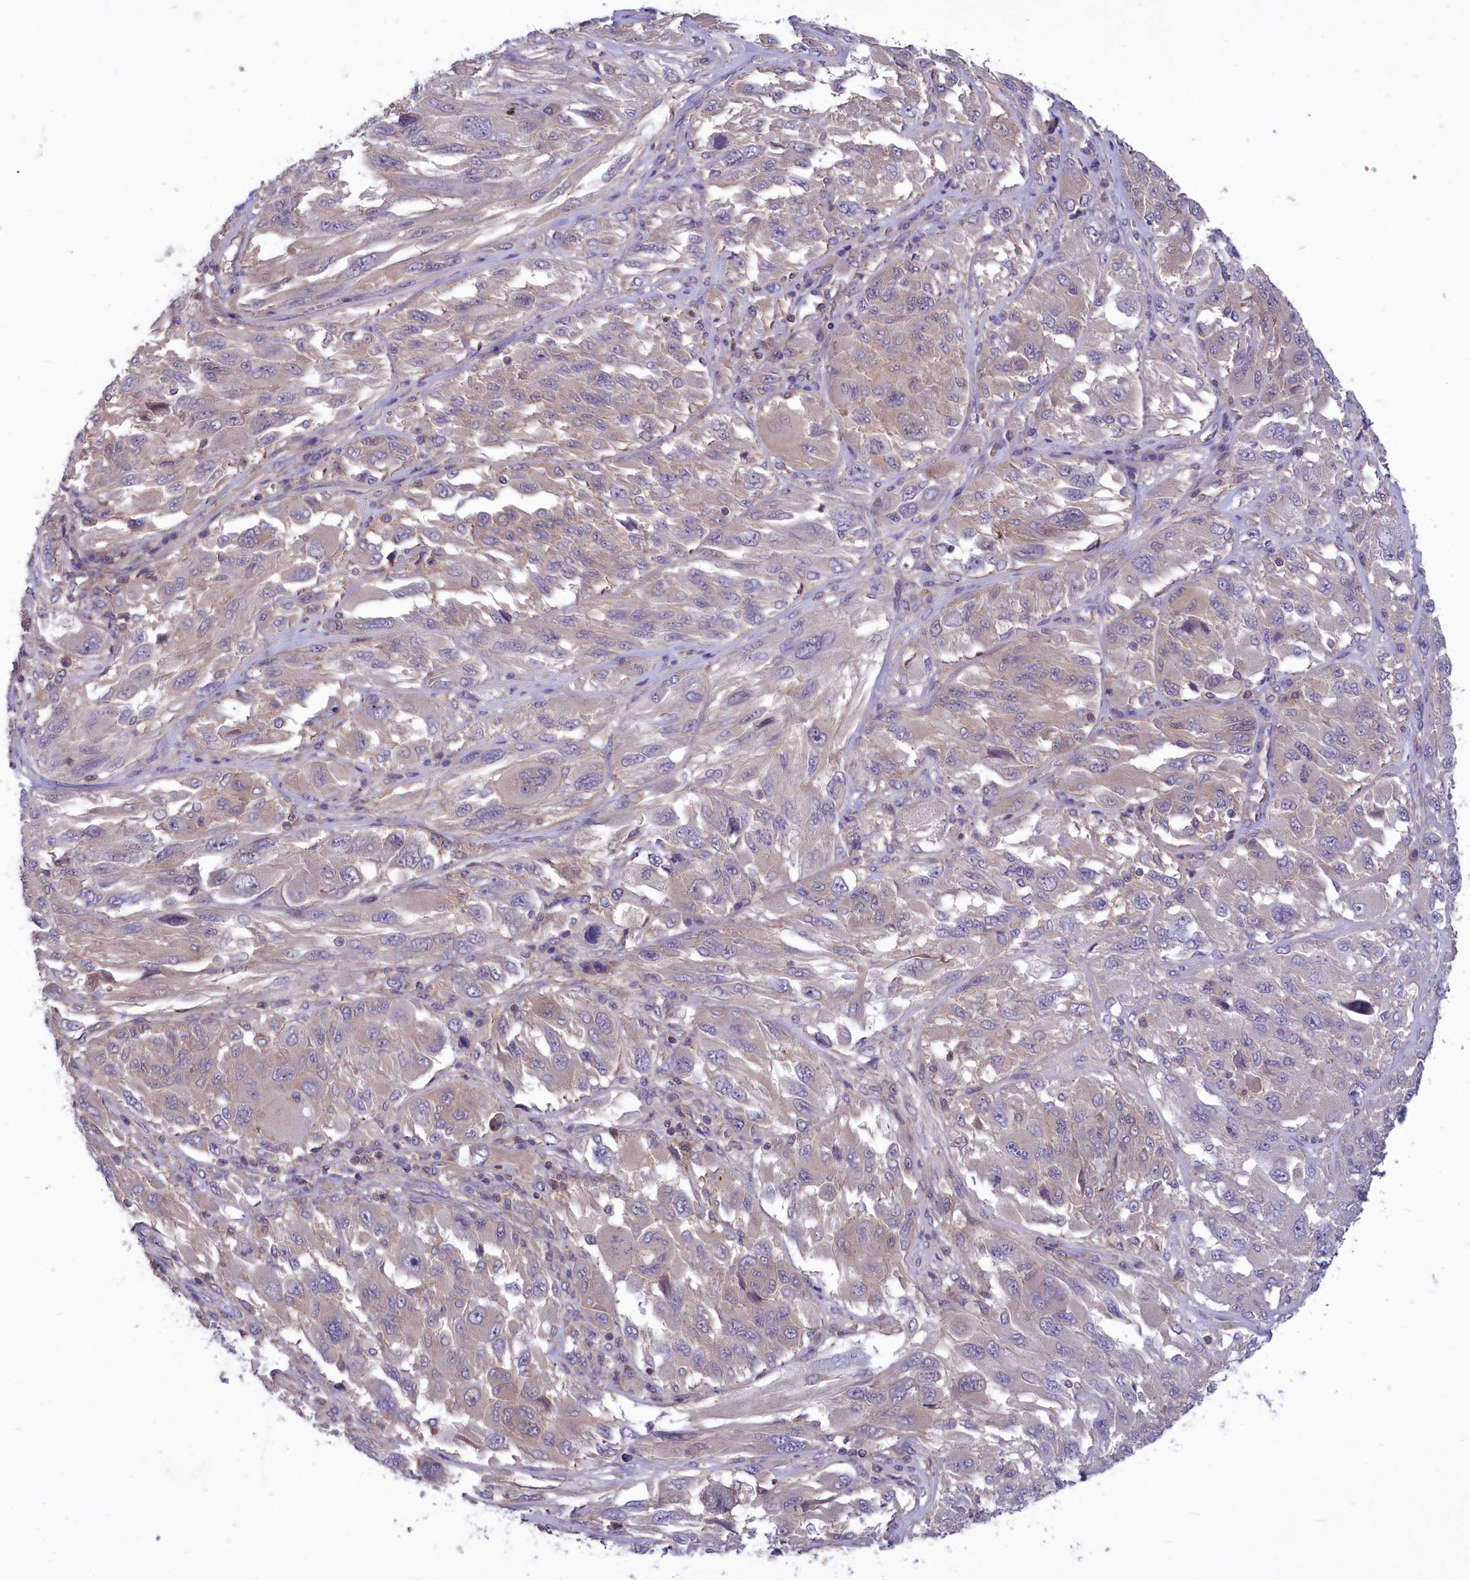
{"staining": {"intensity": "negative", "quantity": "none", "location": "none"}, "tissue": "melanoma", "cell_type": "Tumor cells", "image_type": "cancer", "snomed": [{"axis": "morphology", "description": "Malignant melanoma, NOS"}, {"axis": "topography", "description": "Skin"}], "caption": "Malignant melanoma stained for a protein using immunohistochemistry (IHC) displays no staining tumor cells.", "gene": "AMDHD2", "patient": {"sex": "female", "age": 91}}